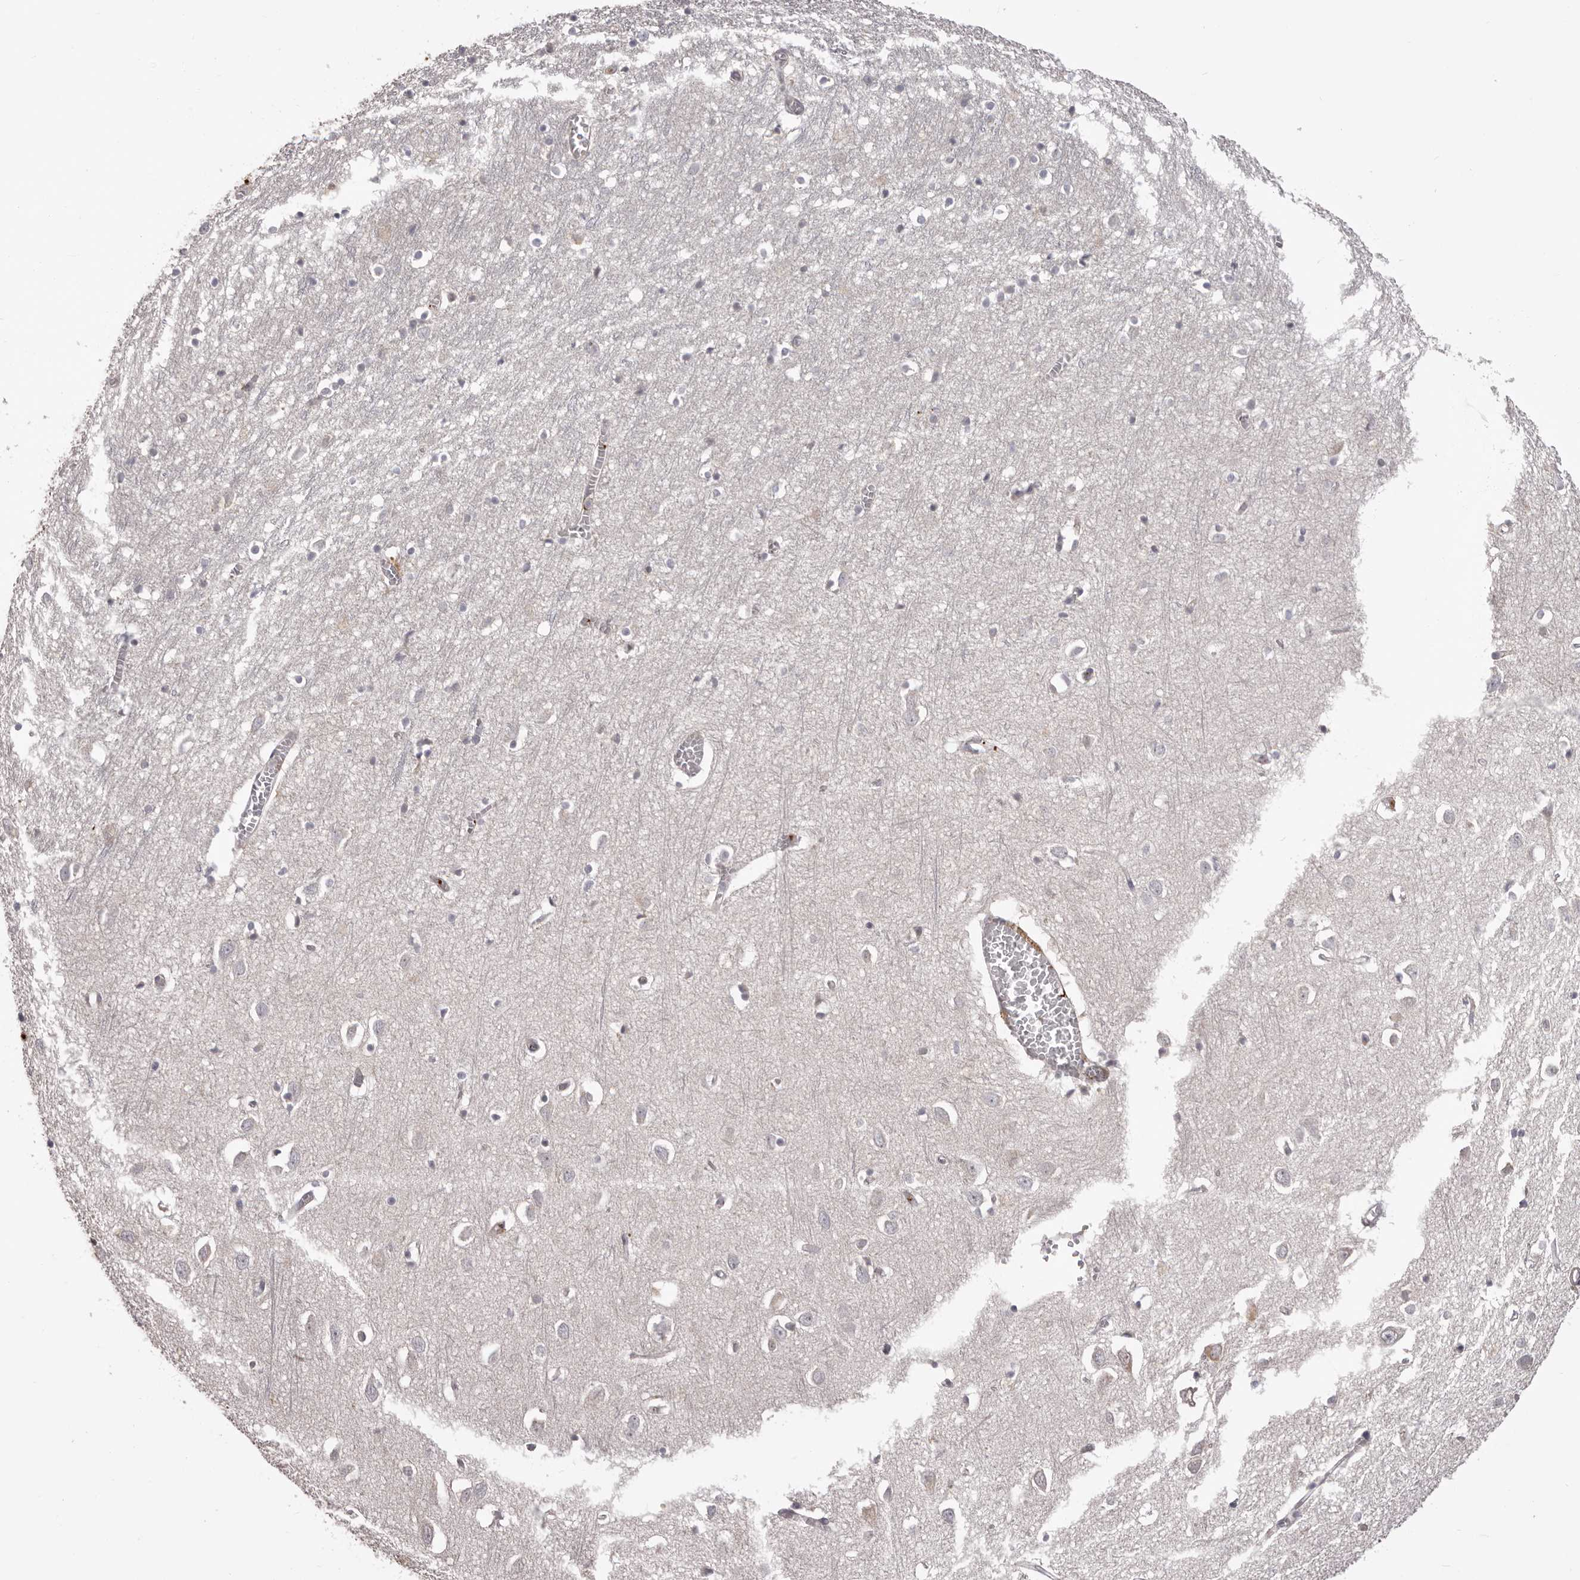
{"staining": {"intensity": "moderate", "quantity": "25%-75%", "location": "cytoplasmic/membranous"}, "tissue": "cerebral cortex", "cell_type": "Endothelial cells", "image_type": "normal", "snomed": [{"axis": "morphology", "description": "Normal tissue, NOS"}, {"axis": "topography", "description": "Cerebral cortex"}], "caption": "This image shows unremarkable cerebral cortex stained with IHC to label a protein in brown. The cytoplasmic/membranous of endothelial cells show moderate positivity for the protein. Nuclei are counter-stained blue.", "gene": "OTUD3", "patient": {"sex": "female", "age": 64}}